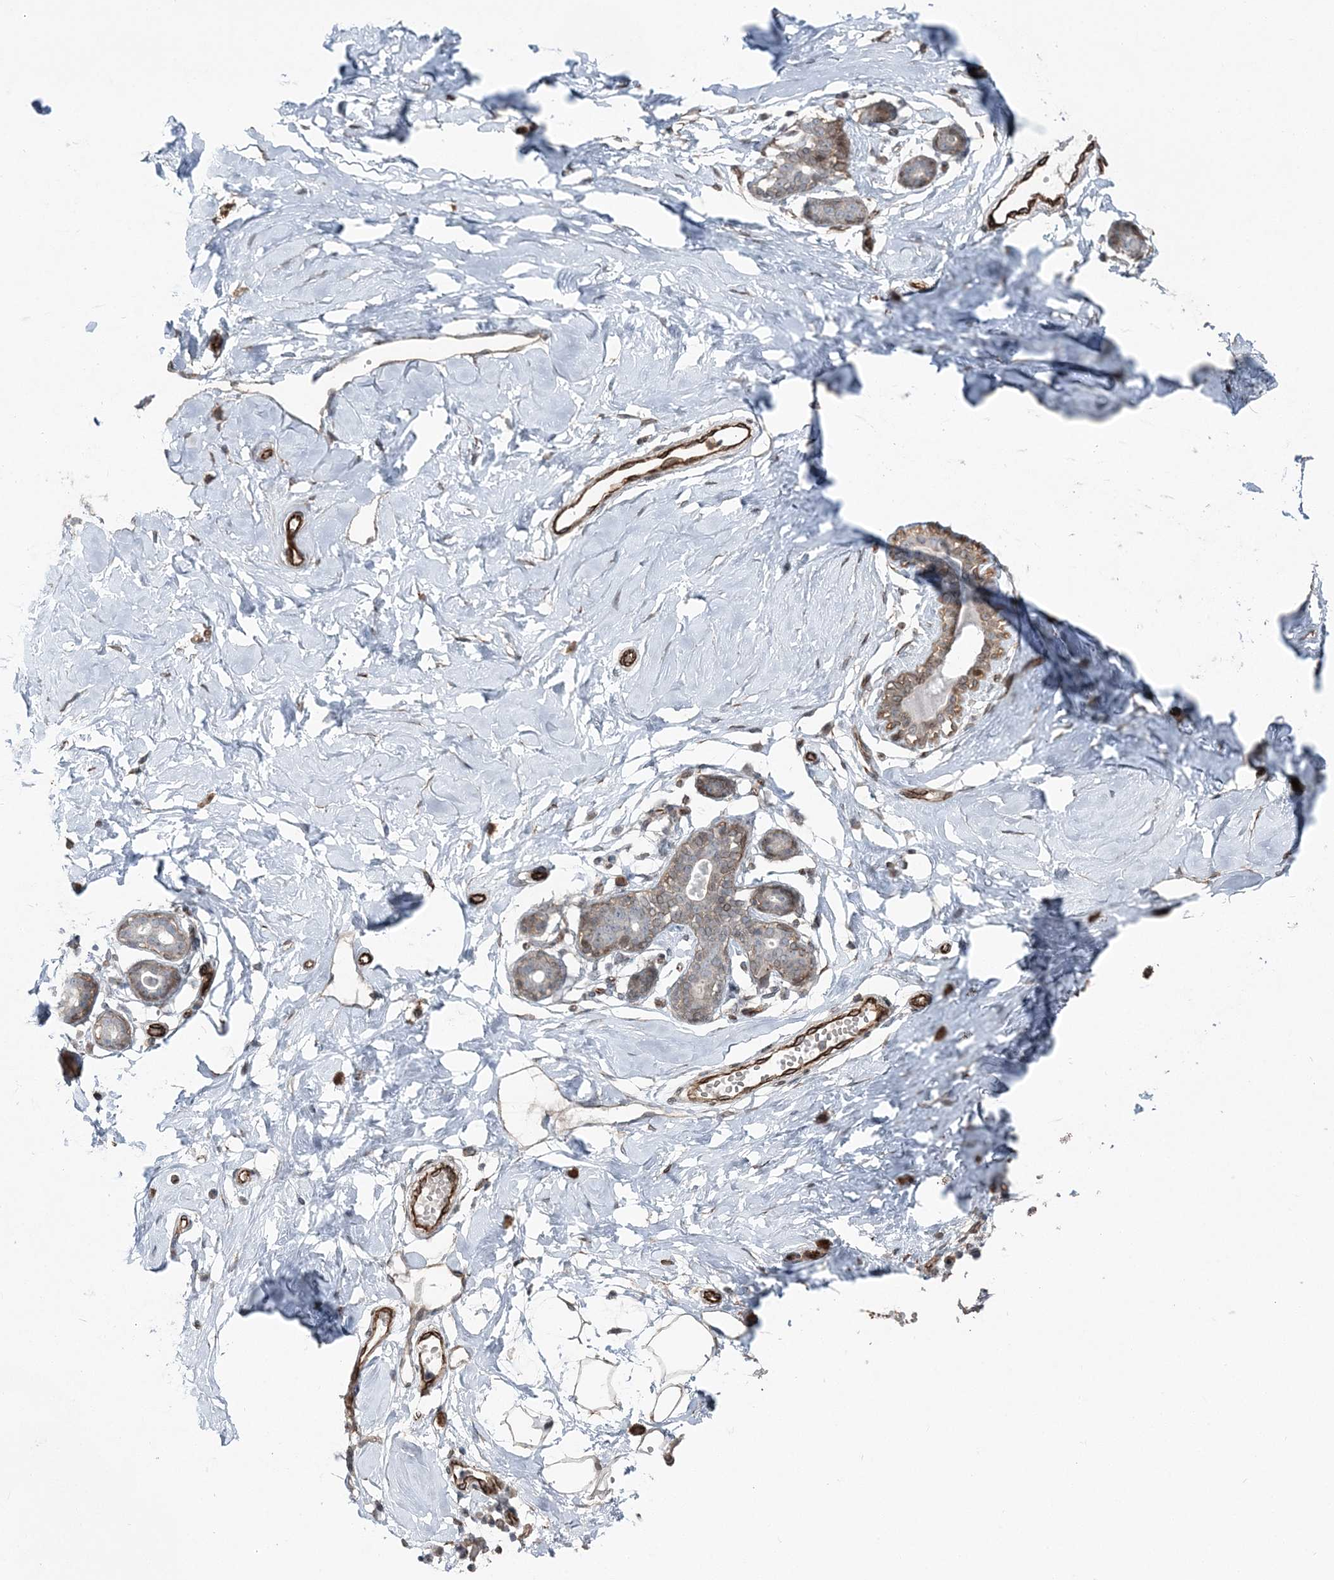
{"staining": {"intensity": "weak", "quantity": ">75%", "location": "cytoplasmic/membranous"}, "tissue": "breast", "cell_type": "Adipocytes", "image_type": "normal", "snomed": [{"axis": "morphology", "description": "Normal tissue, NOS"}, {"axis": "morphology", "description": "Adenoma, NOS"}, {"axis": "topography", "description": "Breast"}], "caption": "Weak cytoplasmic/membranous staining for a protein is appreciated in about >75% of adipocytes of unremarkable breast using immunohistochemistry.", "gene": "FBXL17", "patient": {"sex": "female", "age": 23}}